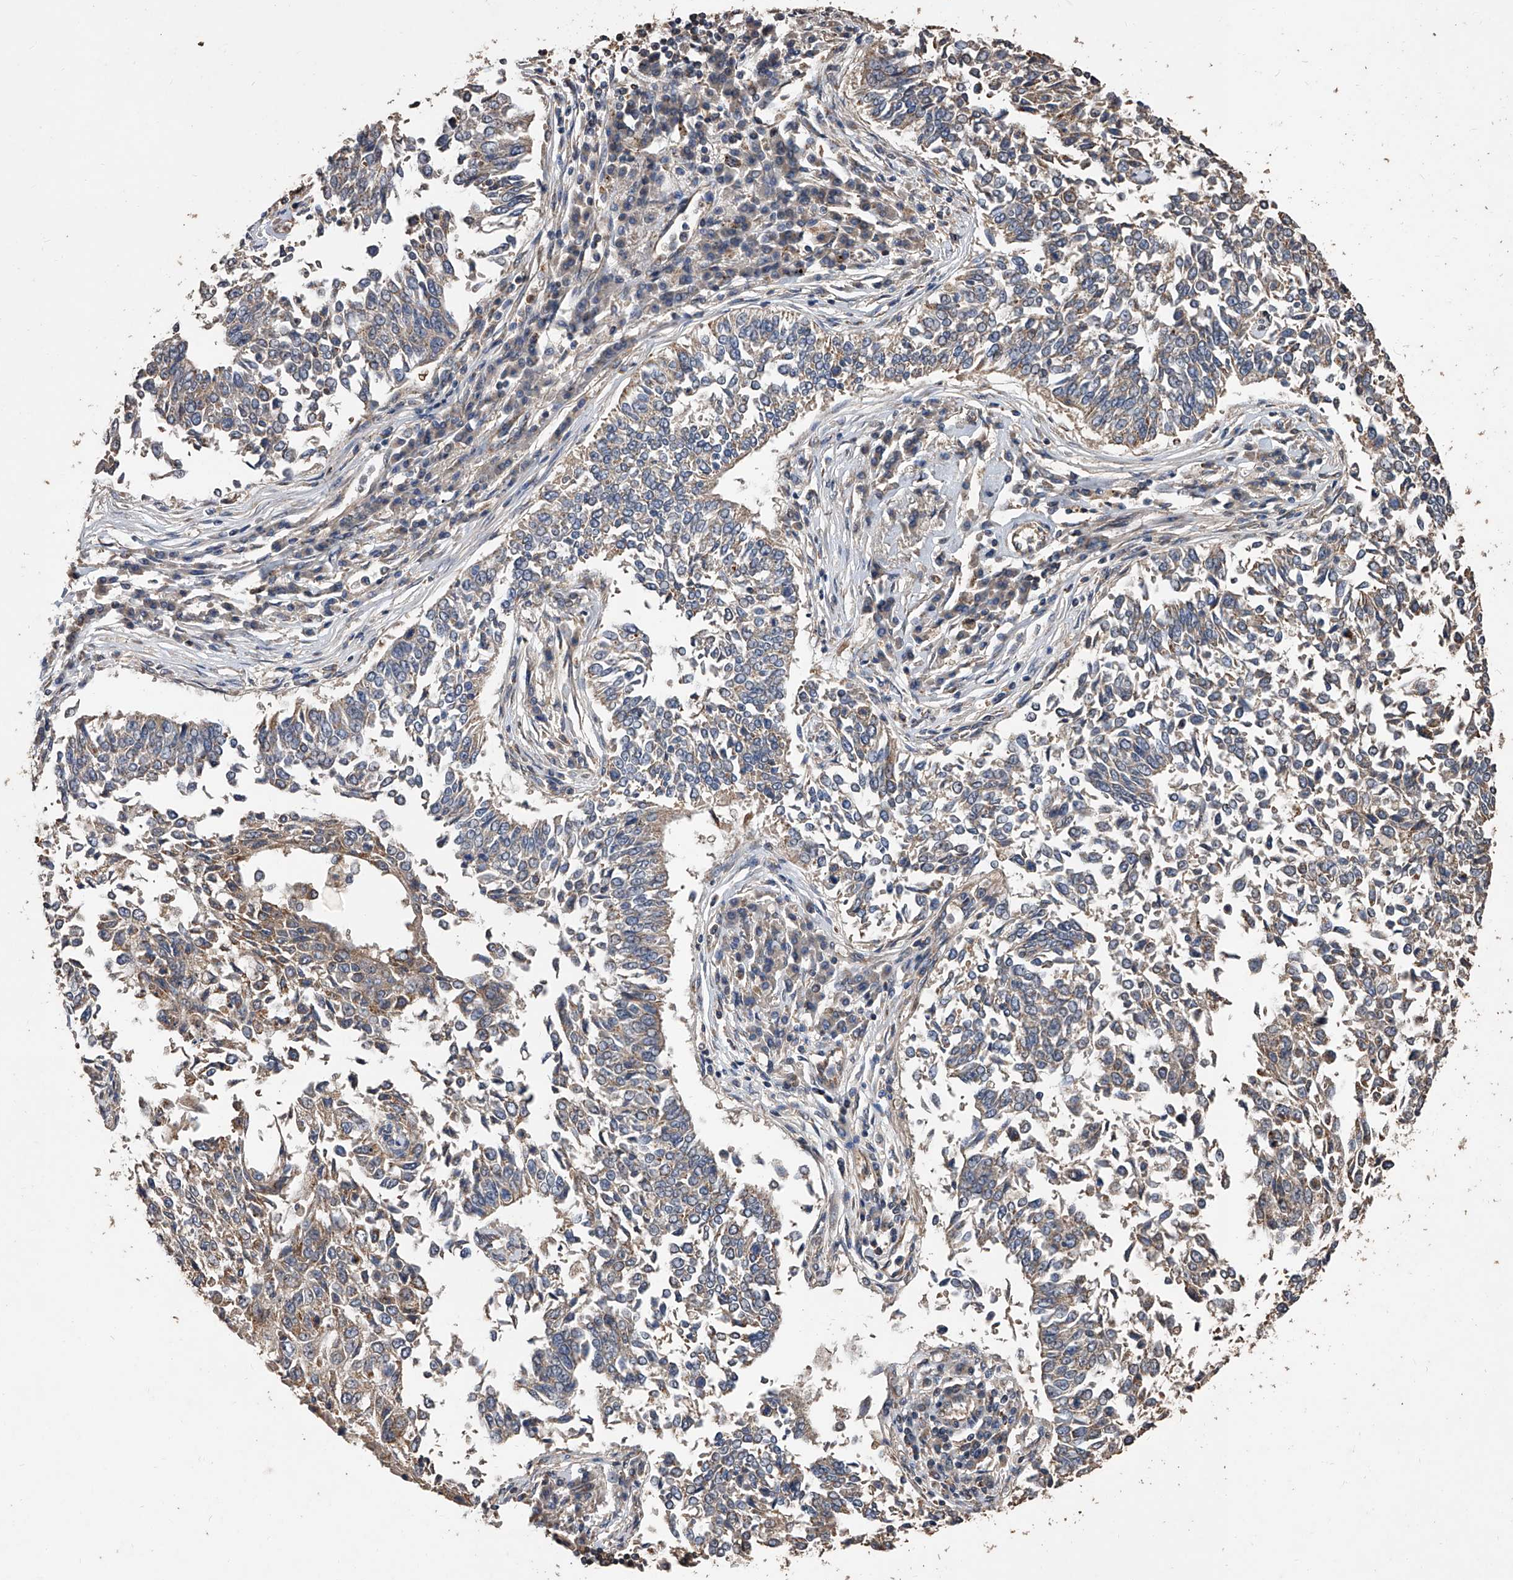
{"staining": {"intensity": "weak", "quantity": ">75%", "location": "cytoplasmic/membranous"}, "tissue": "lung cancer", "cell_type": "Tumor cells", "image_type": "cancer", "snomed": [{"axis": "morphology", "description": "Normal tissue, NOS"}, {"axis": "morphology", "description": "Squamous cell carcinoma, NOS"}, {"axis": "topography", "description": "Cartilage tissue"}, {"axis": "topography", "description": "Bronchus"}, {"axis": "topography", "description": "Lung"}, {"axis": "topography", "description": "Peripheral nerve tissue"}], "caption": "Immunohistochemistry (DAB) staining of human lung cancer (squamous cell carcinoma) shows weak cytoplasmic/membranous protein positivity in about >75% of tumor cells. Nuclei are stained in blue.", "gene": "LTV1", "patient": {"sex": "female", "age": 49}}